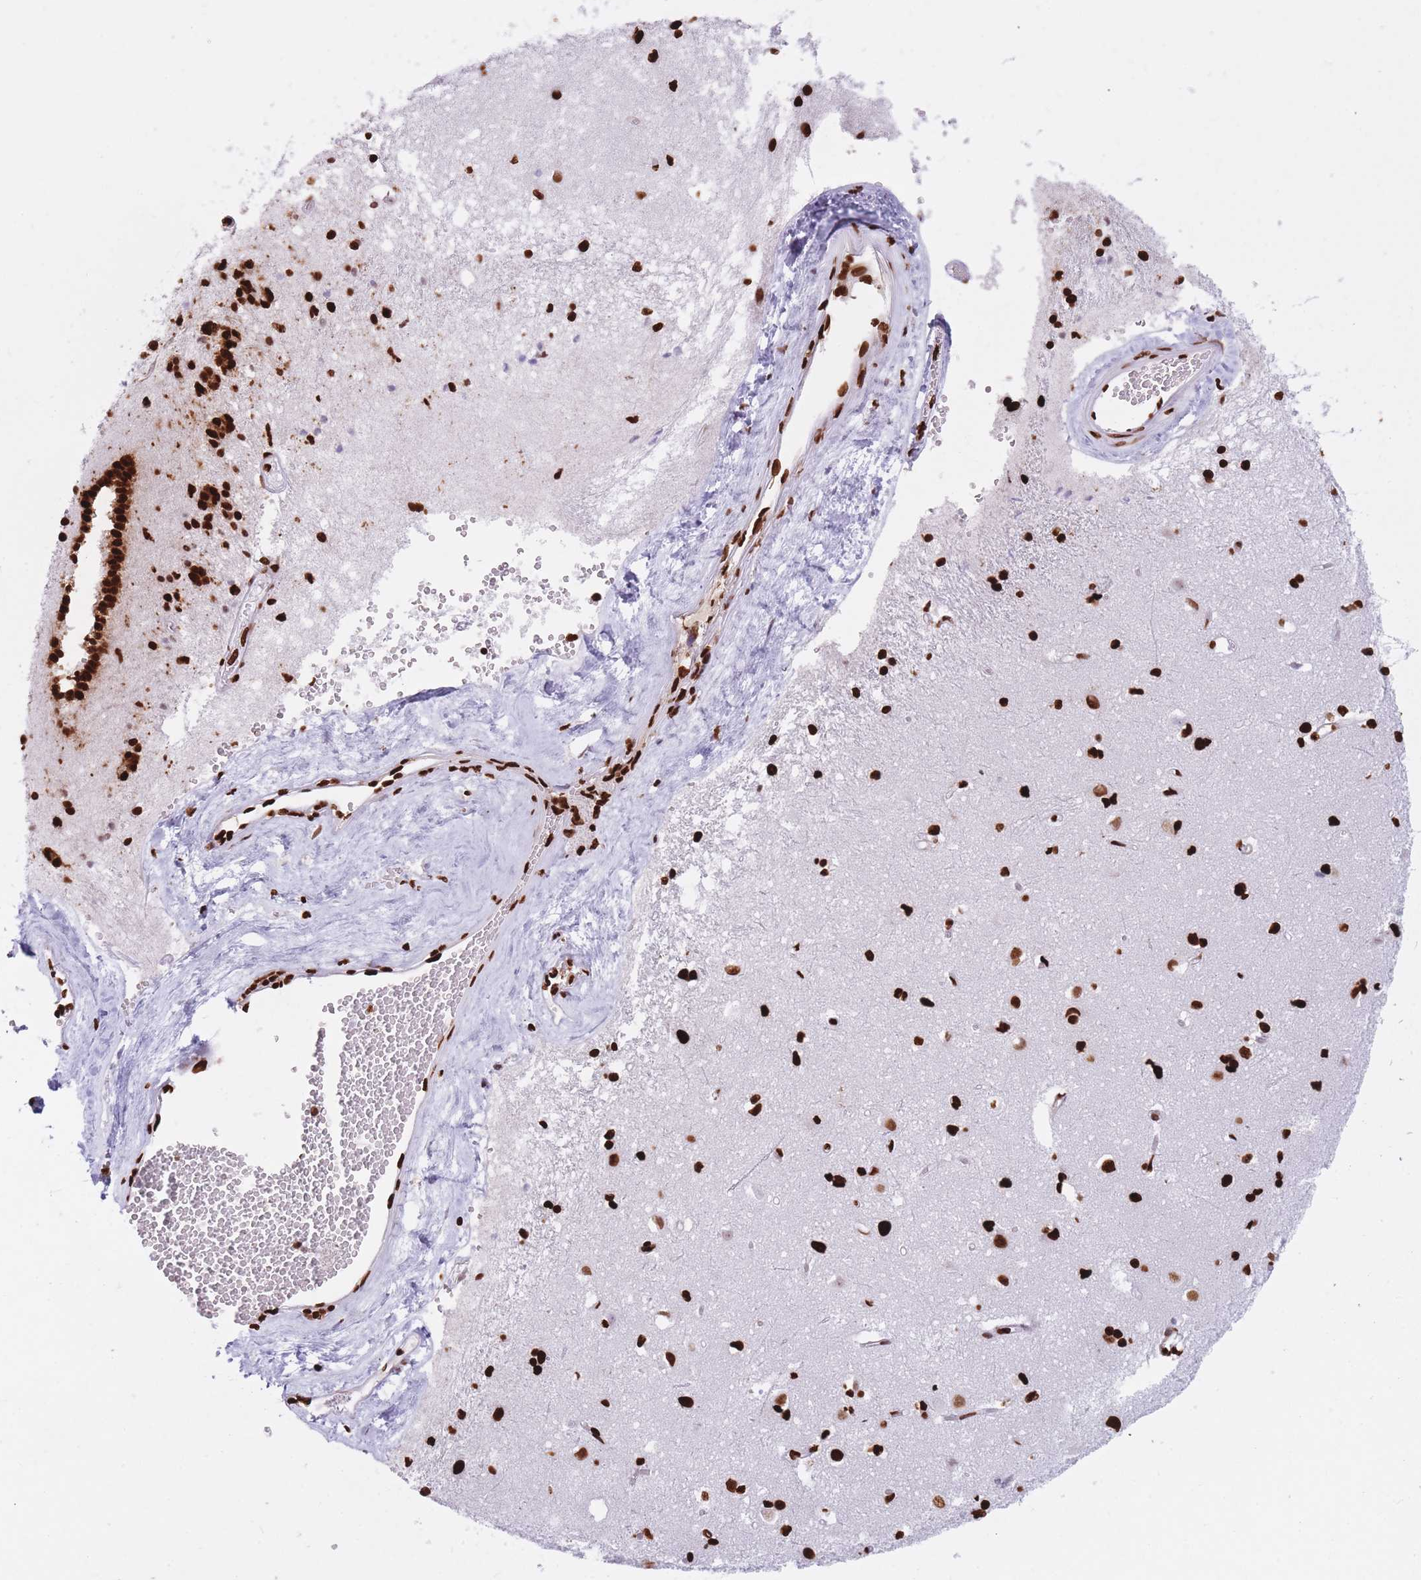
{"staining": {"intensity": "strong", "quantity": ">75%", "location": "nuclear"}, "tissue": "caudate", "cell_type": "Glial cells", "image_type": "normal", "snomed": [{"axis": "morphology", "description": "Normal tissue, NOS"}, {"axis": "topography", "description": "Lateral ventricle wall"}], "caption": "Immunohistochemical staining of normal caudate reveals >75% levels of strong nuclear protein positivity in about >75% of glial cells.", "gene": "HNRNPUL1", "patient": {"sex": "male", "age": 37}}